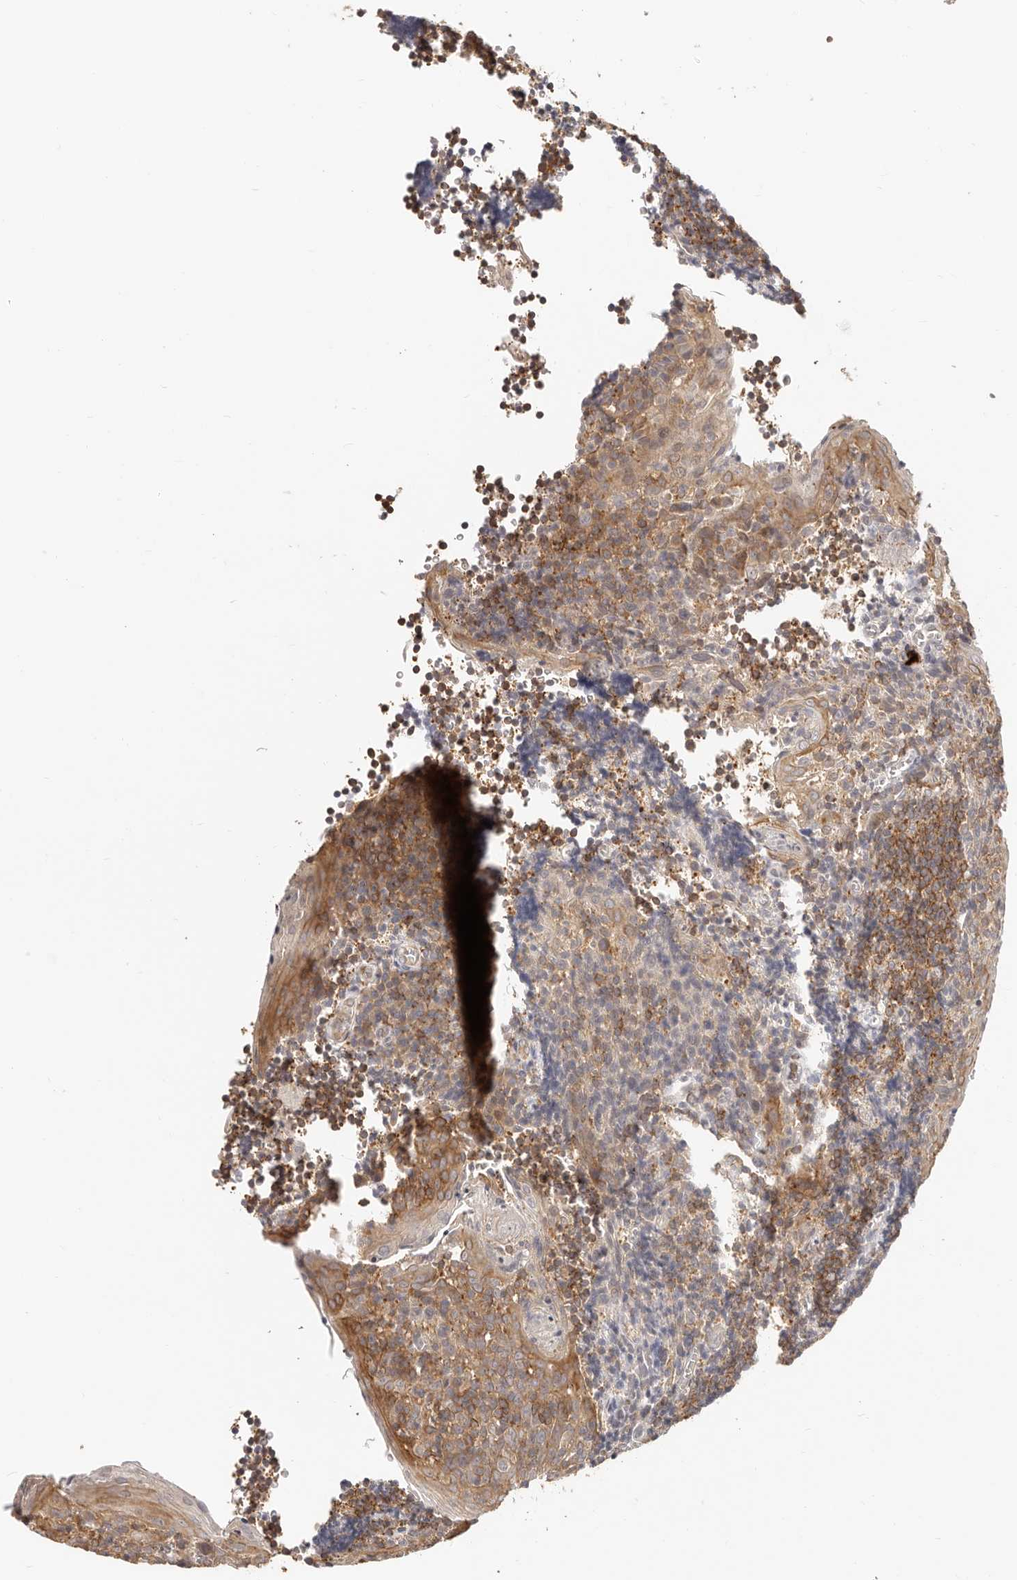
{"staining": {"intensity": "weak", "quantity": ">75%", "location": "cytoplasmic/membranous"}, "tissue": "tonsil", "cell_type": "Germinal center cells", "image_type": "normal", "snomed": [{"axis": "morphology", "description": "Normal tissue, NOS"}, {"axis": "topography", "description": "Tonsil"}], "caption": "The immunohistochemical stain highlights weak cytoplasmic/membranous staining in germinal center cells of unremarkable tonsil.", "gene": "DTNBP1", "patient": {"sex": "male", "age": 27}}